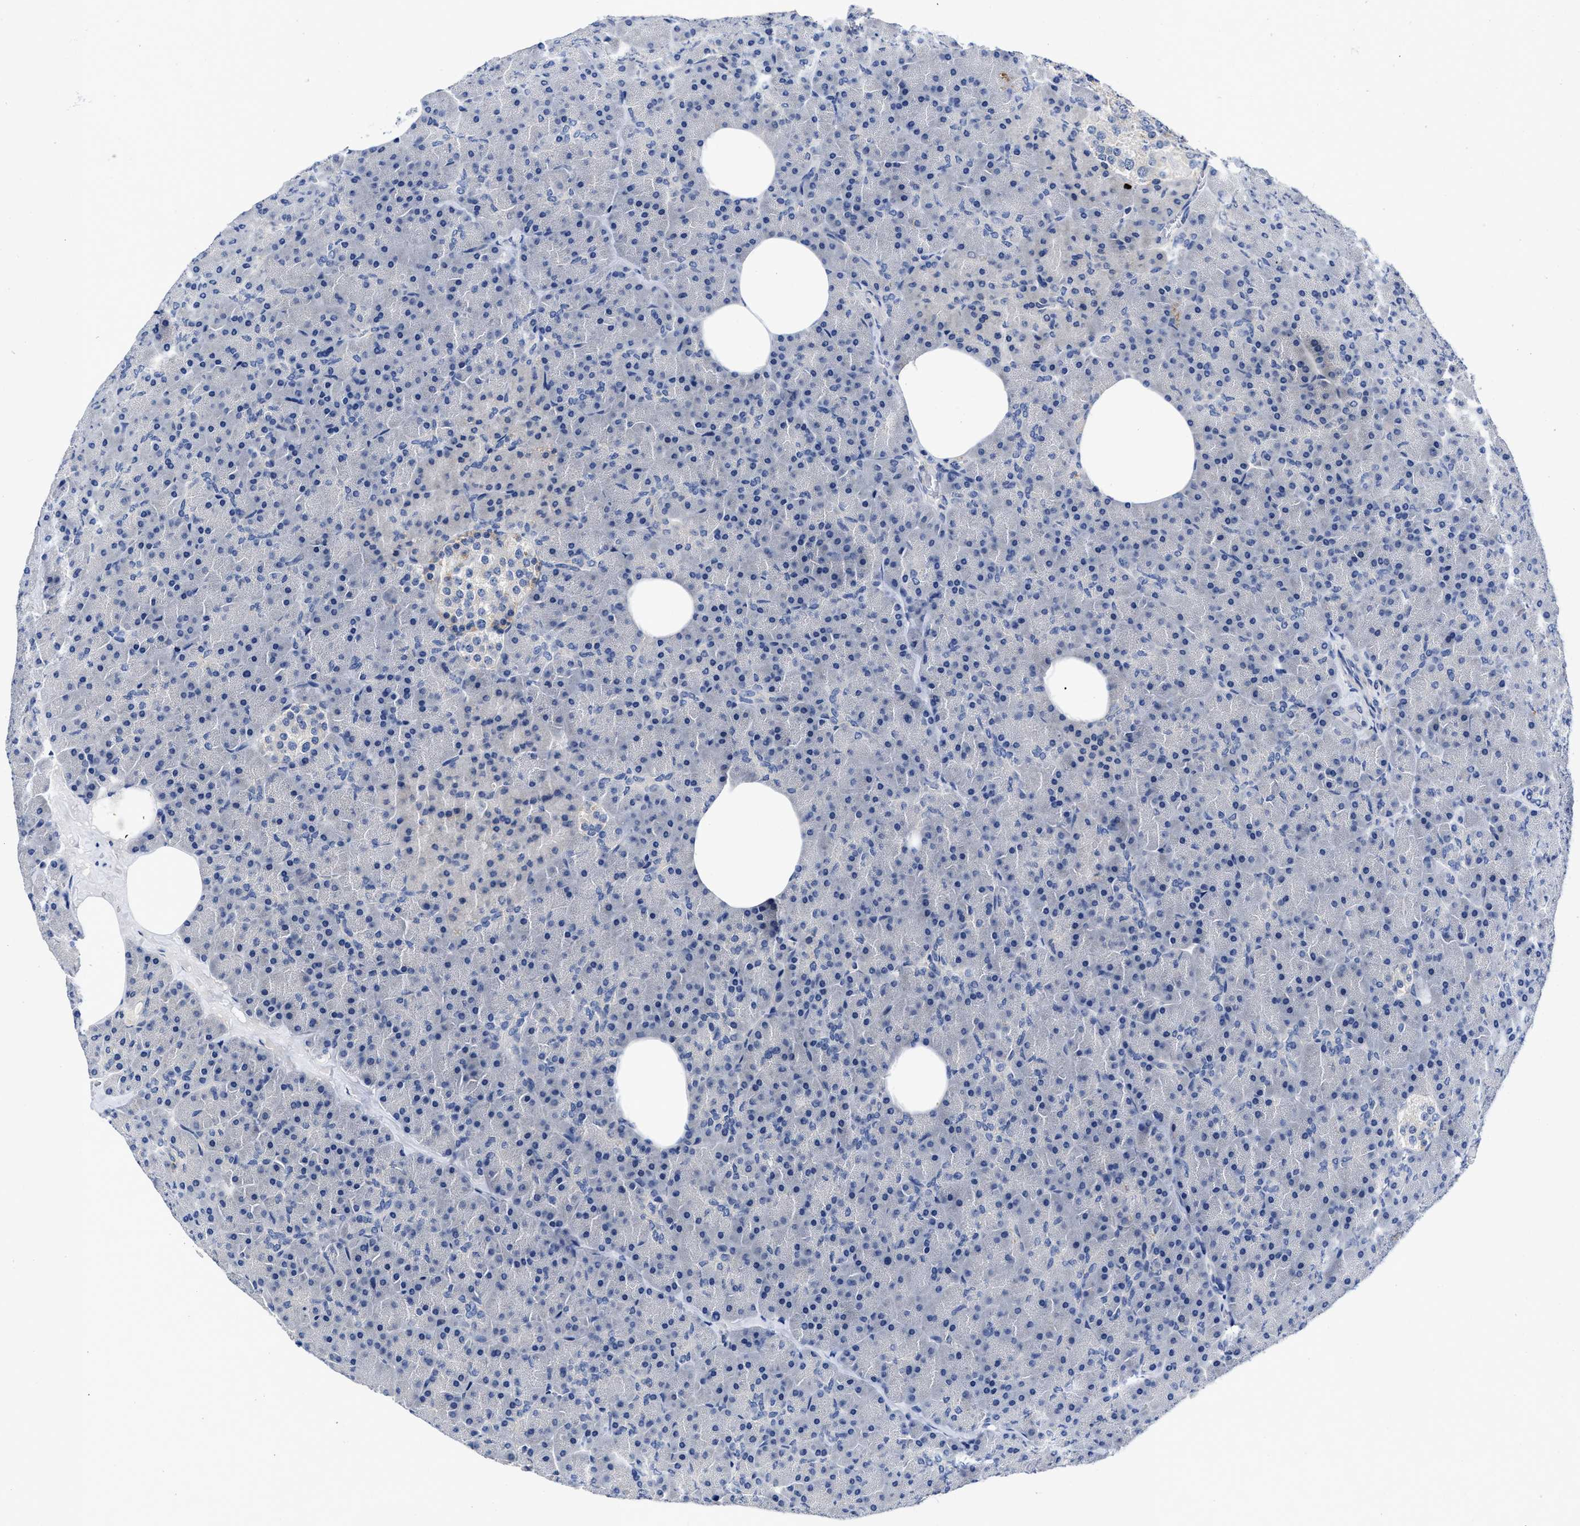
{"staining": {"intensity": "negative", "quantity": "none", "location": "none"}, "tissue": "pancreas", "cell_type": "Exocrine glandular cells", "image_type": "normal", "snomed": [{"axis": "morphology", "description": "Normal tissue, NOS"}, {"axis": "topography", "description": "Pancreas"}], "caption": "Pancreas stained for a protein using immunohistochemistry reveals no expression exocrine glandular cells.", "gene": "PYY", "patient": {"sex": "female", "age": 35}}